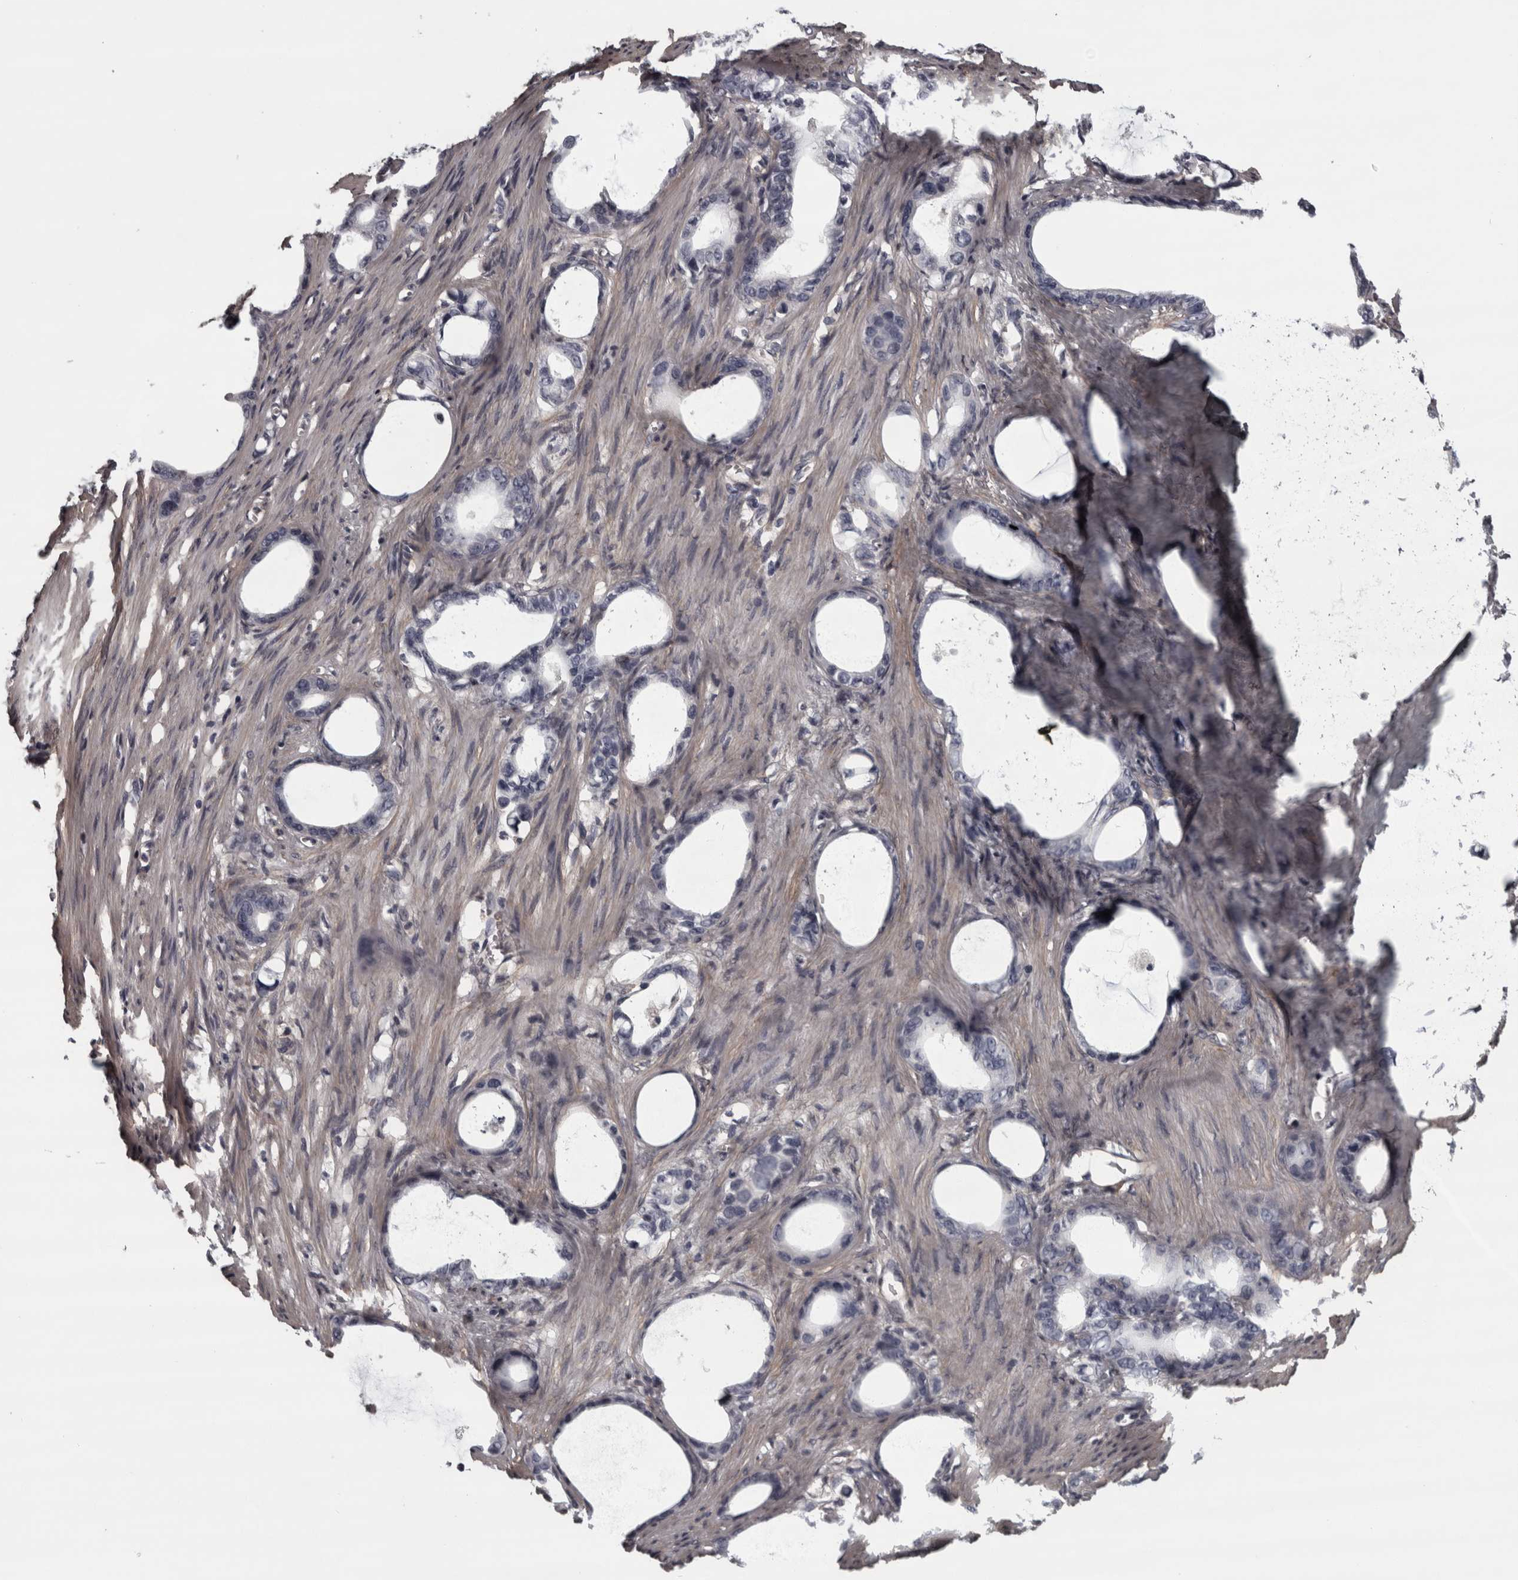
{"staining": {"intensity": "negative", "quantity": "none", "location": "none"}, "tissue": "stomach cancer", "cell_type": "Tumor cells", "image_type": "cancer", "snomed": [{"axis": "morphology", "description": "Adenocarcinoma, NOS"}, {"axis": "topography", "description": "Stomach"}], "caption": "Tumor cells show no significant protein expression in adenocarcinoma (stomach).", "gene": "RSU1", "patient": {"sex": "female", "age": 75}}